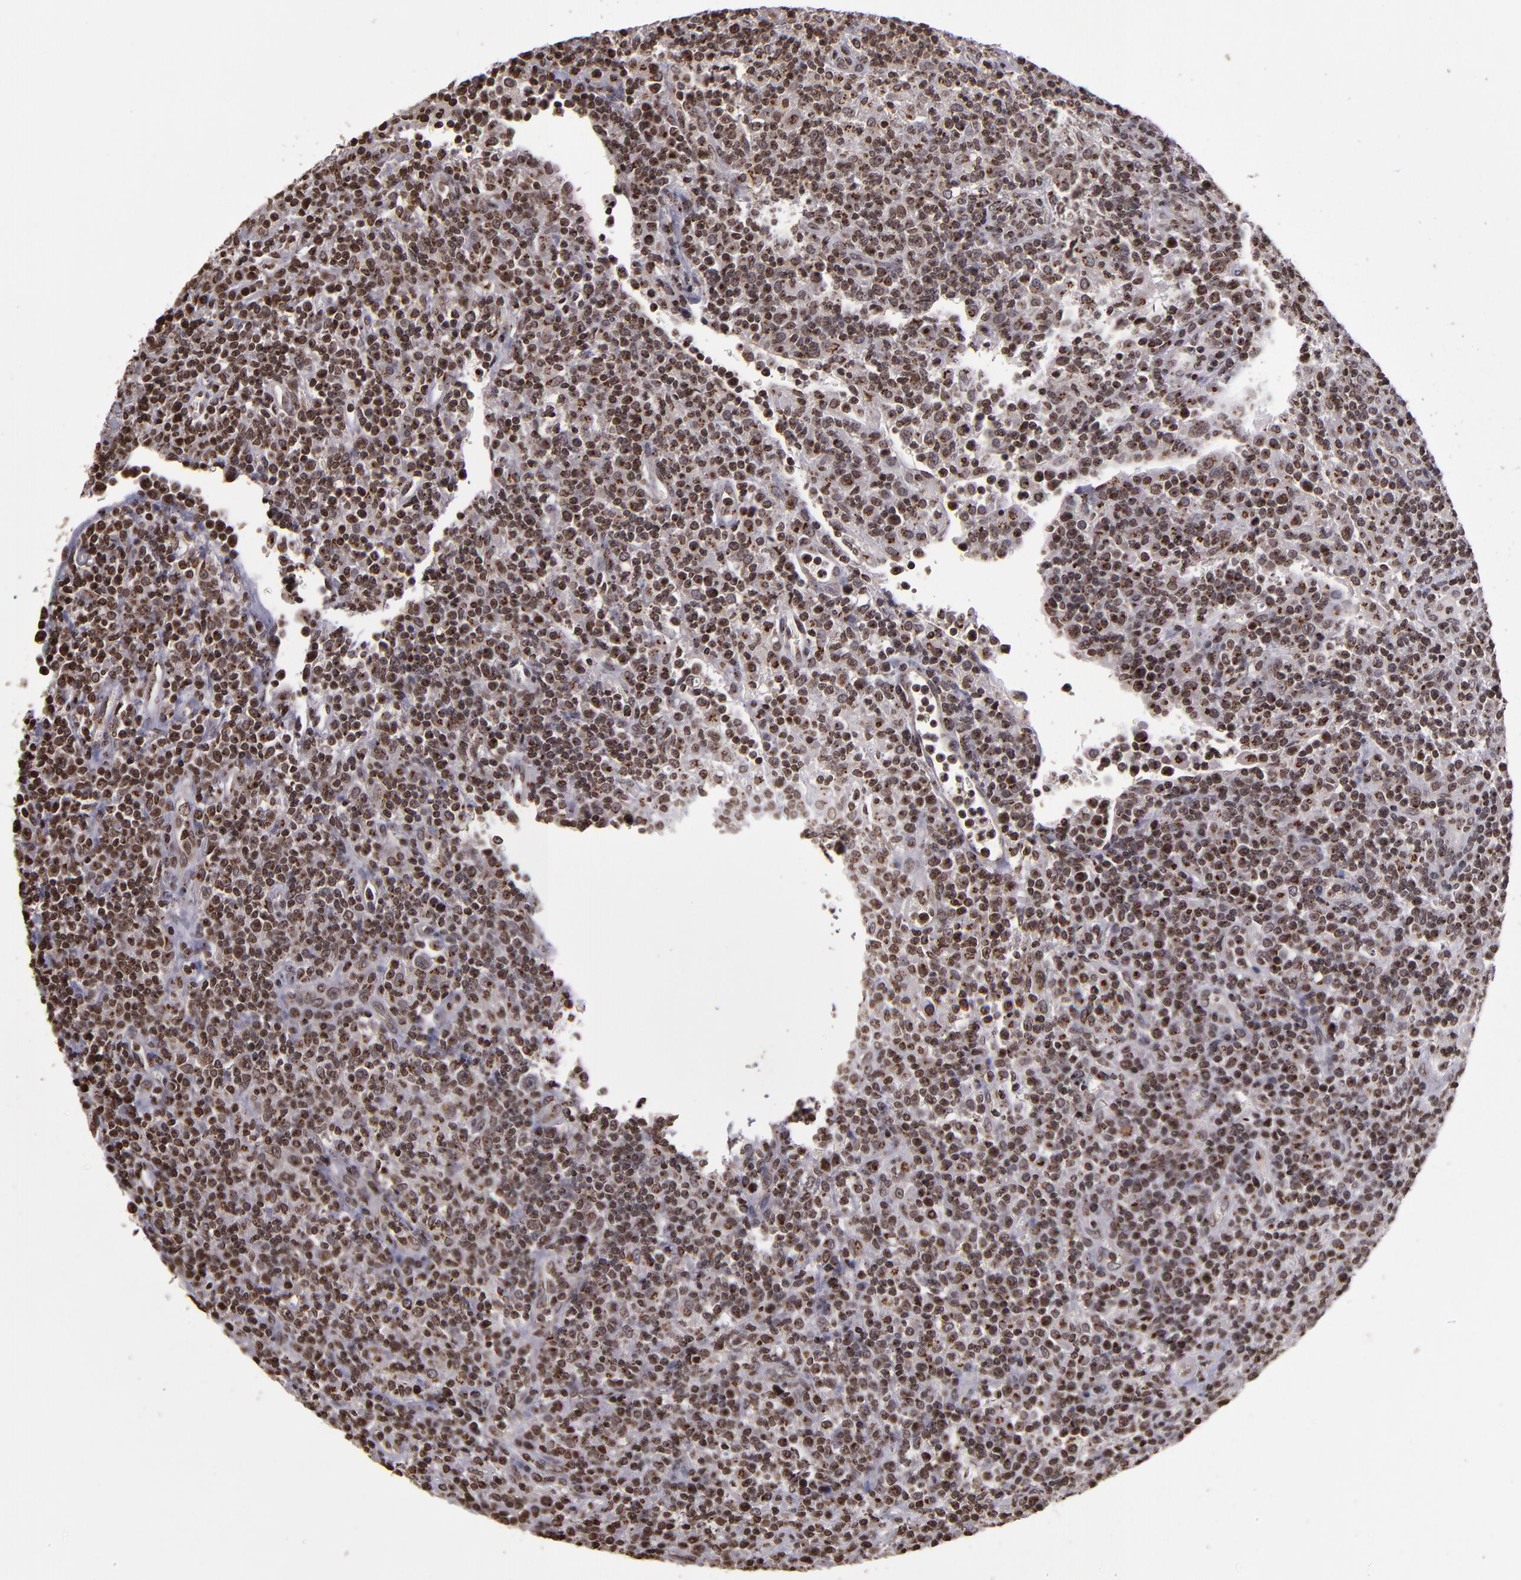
{"staining": {"intensity": "strong", "quantity": ">75%", "location": "nuclear"}, "tissue": "lymphoma", "cell_type": "Tumor cells", "image_type": "cancer", "snomed": [{"axis": "morphology", "description": "Hodgkin's disease, NOS"}, {"axis": "topography", "description": "Lymph node"}], "caption": "High-power microscopy captured an immunohistochemistry micrograph of lymphoma, revealing strong nuclear positivity in approximately >75% of tumor cells.", "gene": "CSDC2", "patient": {"sex": "male", "age": 65}}